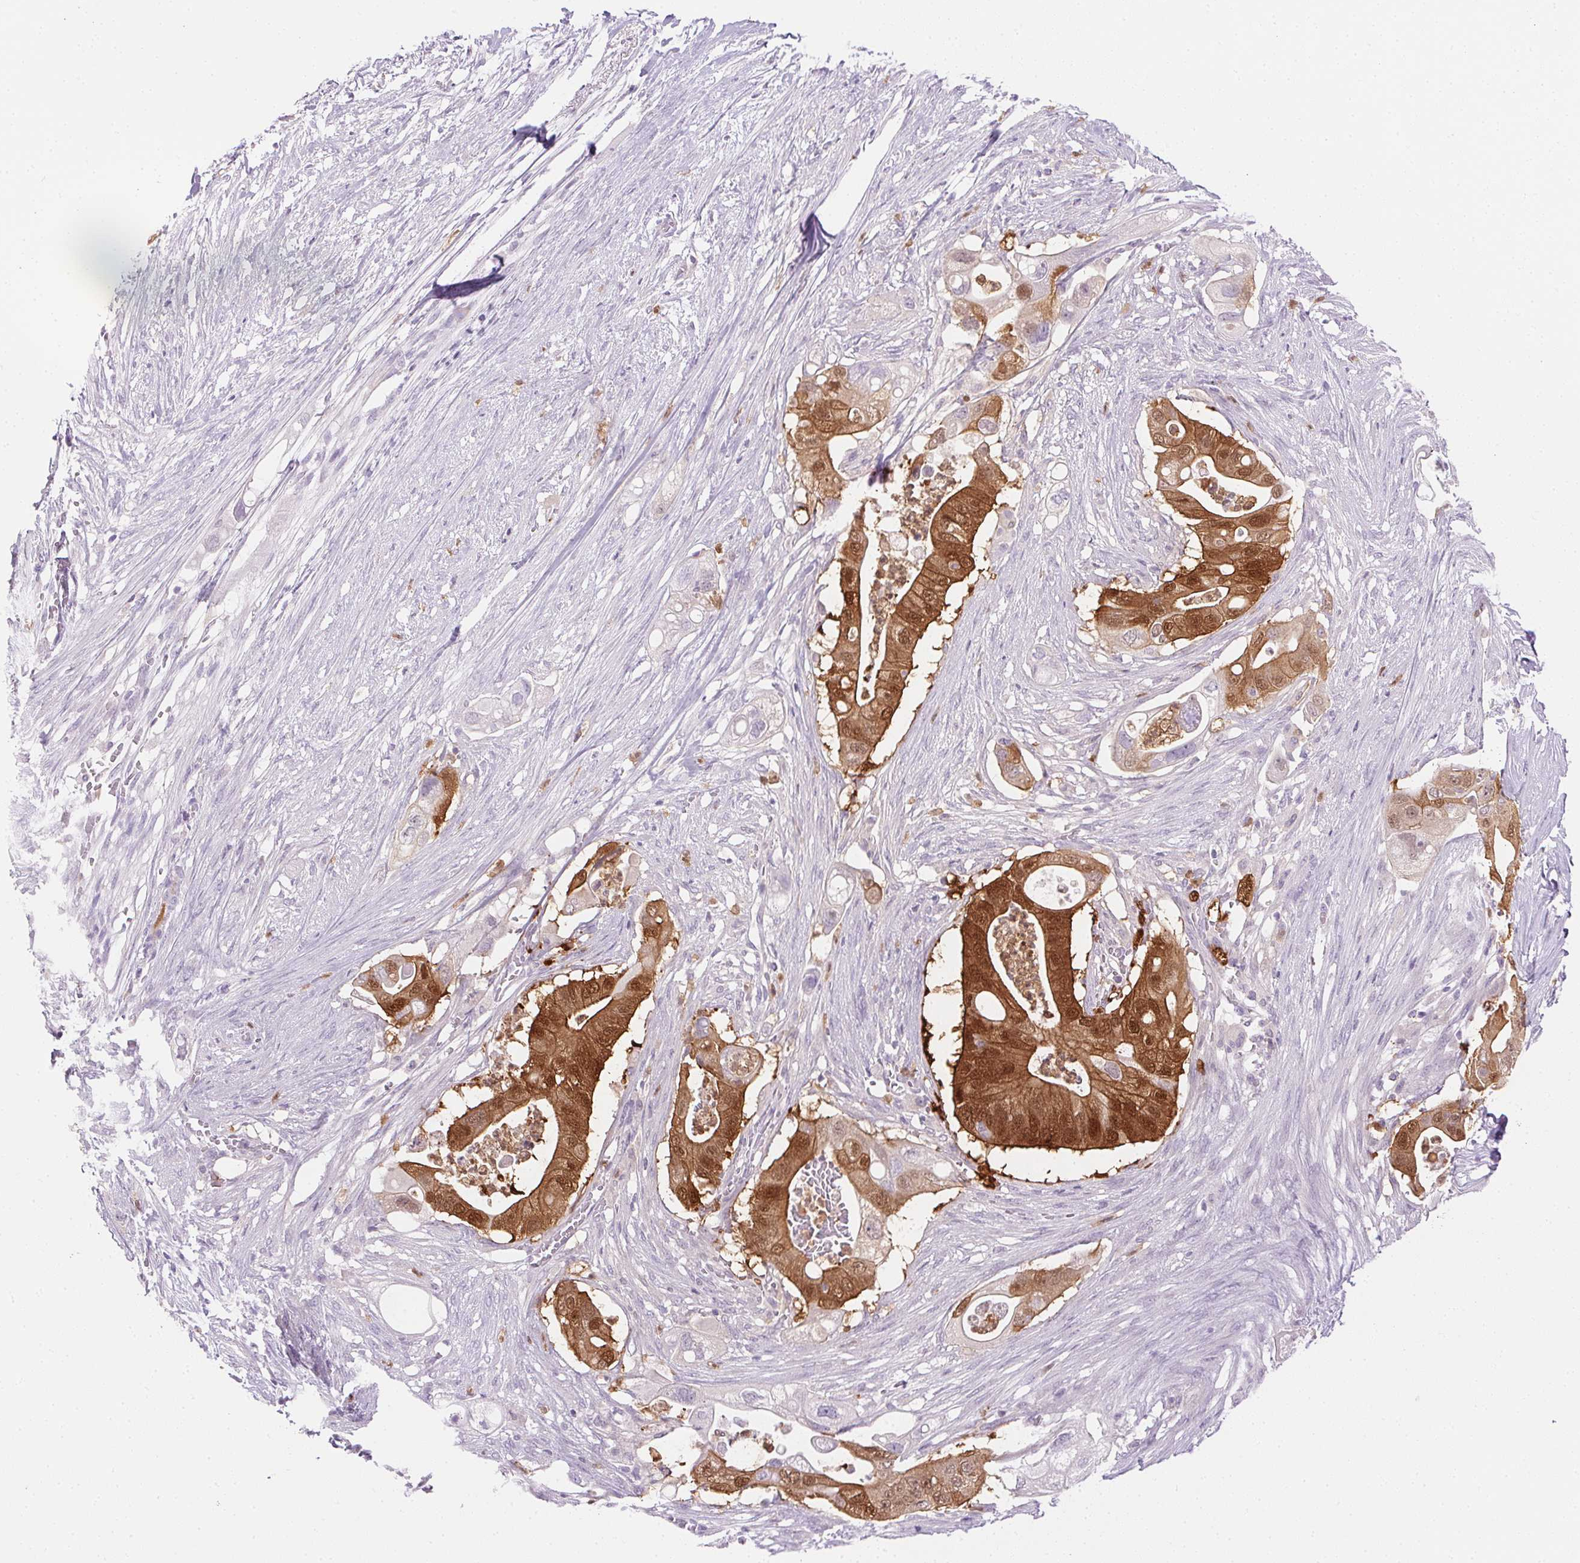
{"staining": {"intensity": "strong", "quantity": "25%-75%", "location": "cytoplasmic/membranous,nuclear"}, "tissue": "pancreatic cancer", "cell_type": "Tumor cells", "image_type": "cancer", "snomed": [{"axis": "morphology", "description": "Adenocarcinoma, NOS"}, {"axis": "topography", "description": "Pancreas"}], "caption": "Protein staining of pancreatic cancer (adenocarcinoma) tissue demonstrates strong cytoplasmic/membranous and nuclear staining in about 25%-75% of tumor cells. Using DAB (brown) and hematoxylin (blue) stains, captured at high magnification using brightfield microscopy.", "gene": "TMEM45A", "patient": {"sex": "female", "age": 72}}